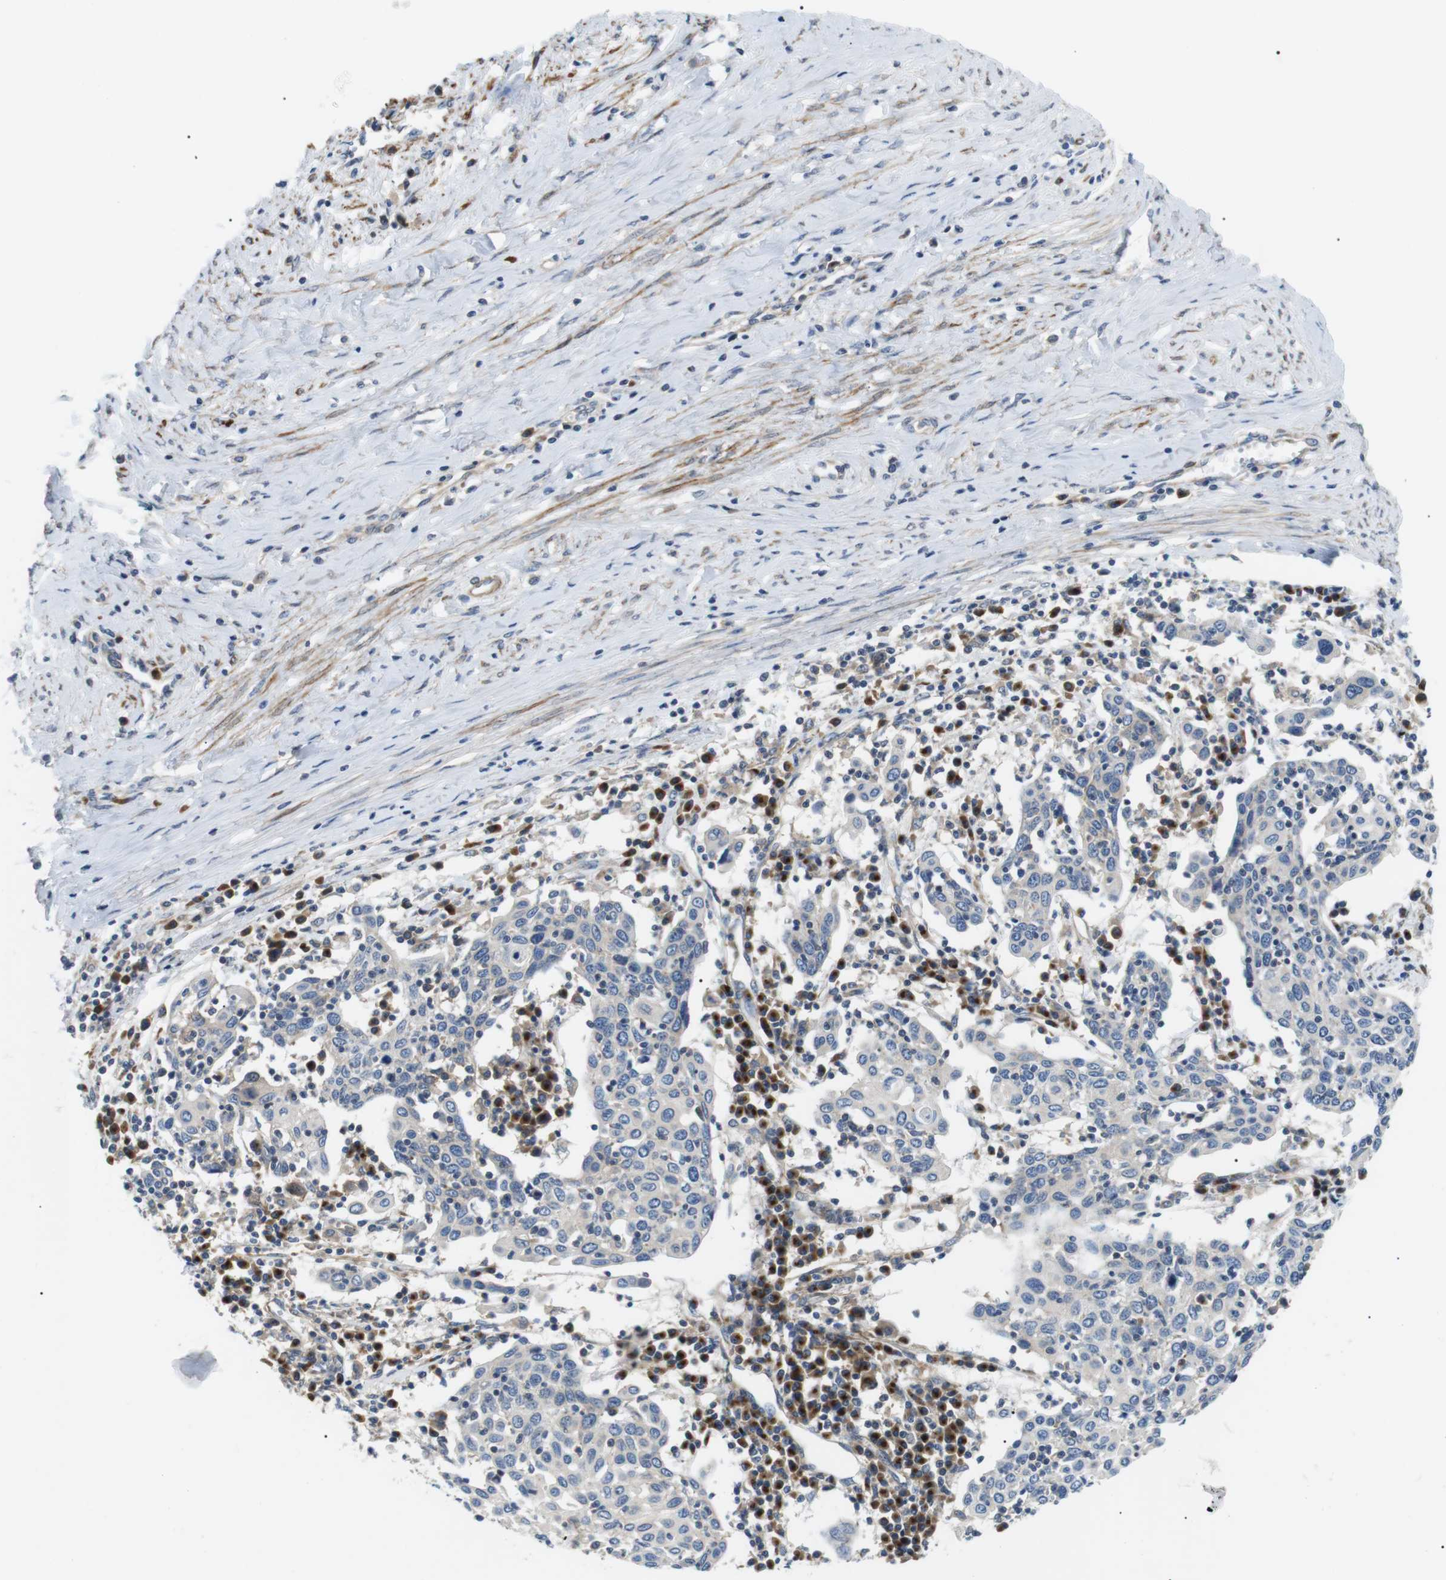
{"staining": {"intensity": "negative", "quantity": "none", "location": "none"}, "tissue": "cervical cancer", "cell_type": "Tumor cells", "image_type": "cancer", "snomed": [{"axis": "morphology", "description": "Squamous cell carcinoma, NOS"}, {"axis": "topography", "description": "Cervix"}], "caption": "Immunohistochemistry micrograph of neoplastic tissue: cervical cancer stained with DAB (3,3'-diaminobenzidine) displays no significant protein staining in tumor cells.", "gene": "DIPK1A", "patient": {"sex": "female", "age": 40}}